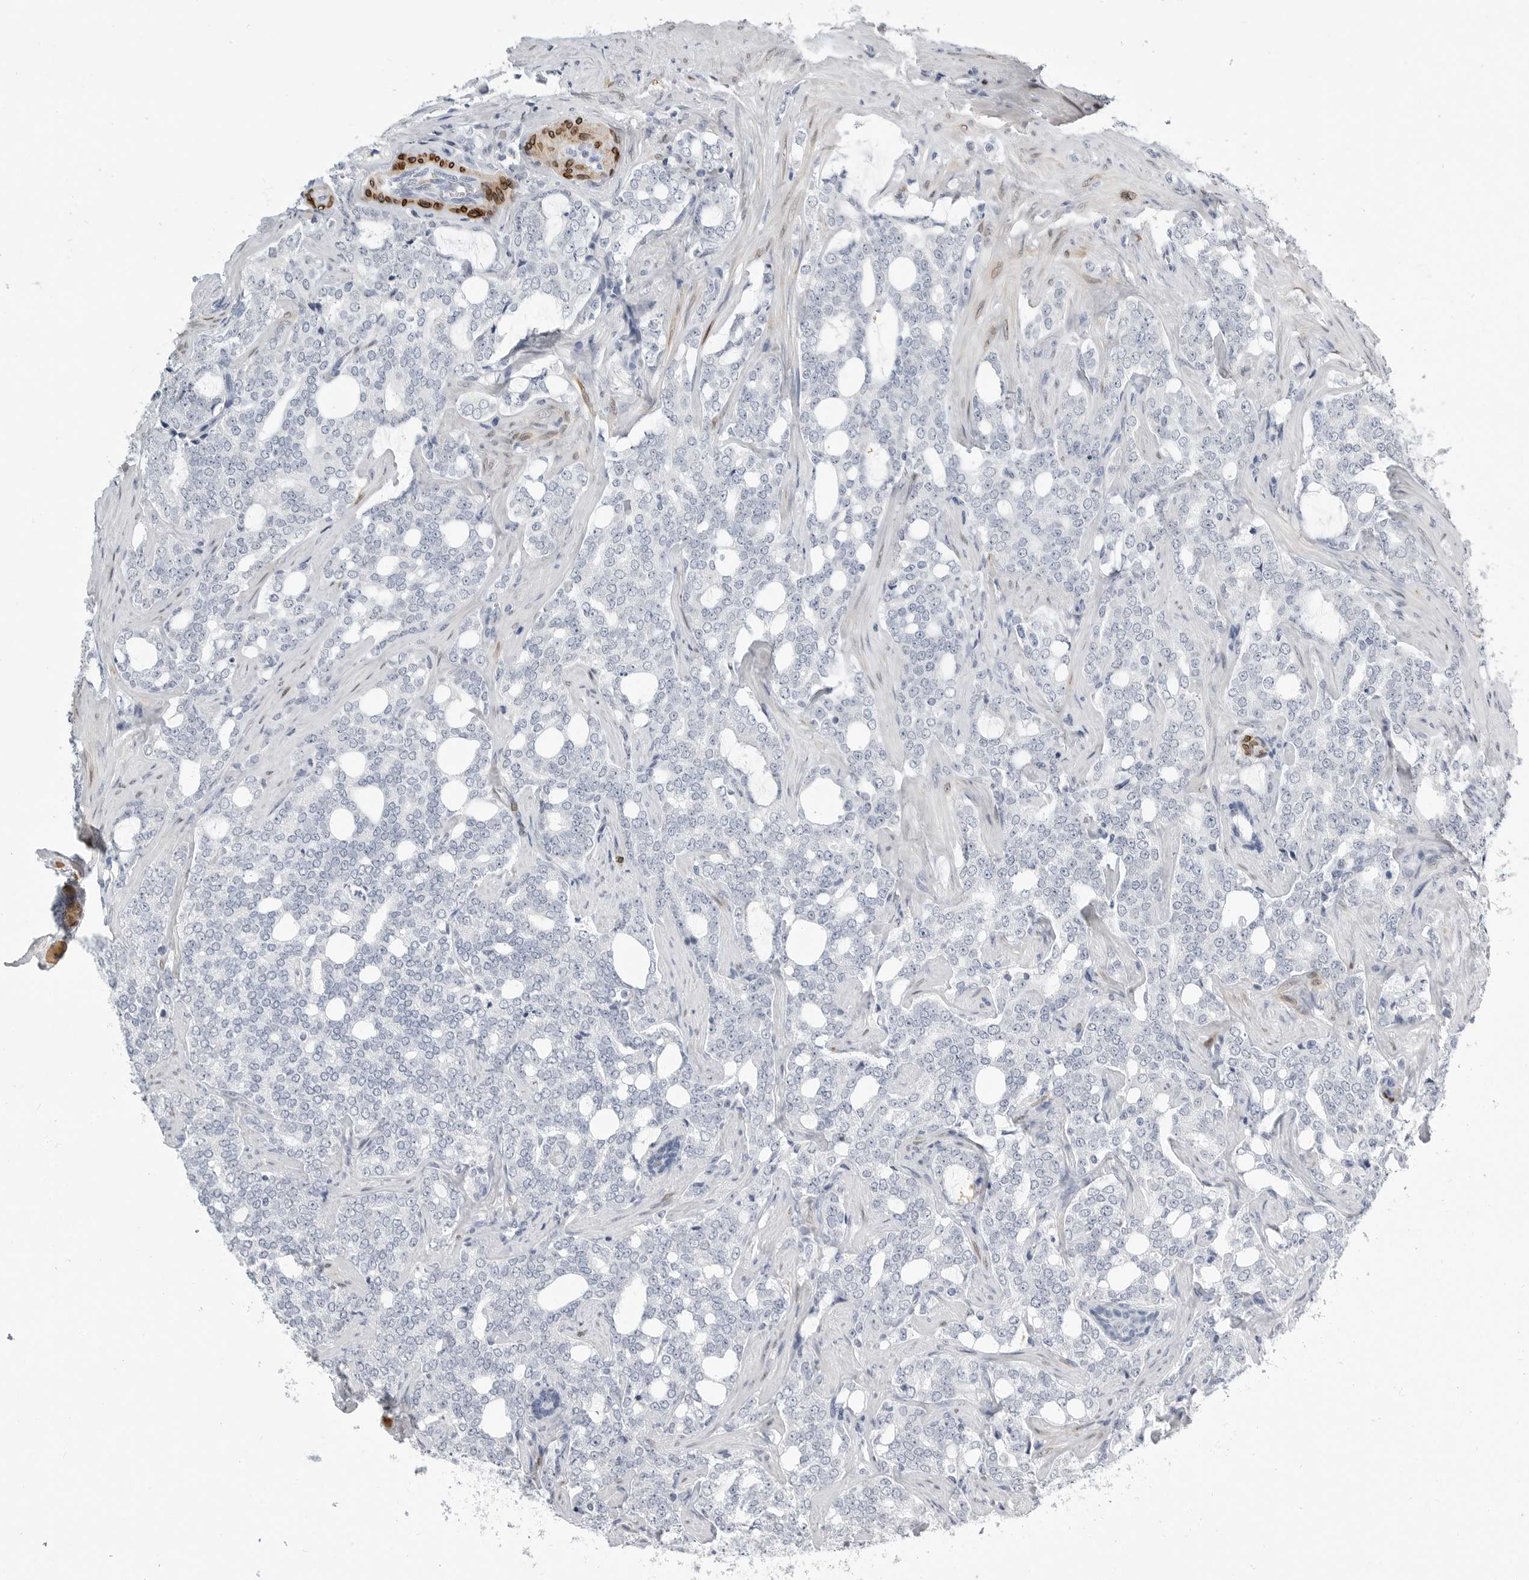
{"staining": {"intensity": "negative", "quantity": "none", "location": "none"}, "tissue": "prostate cancer", "cell_type": "Tumor cells", "image_type": "cancer", "snomed": [{"axis": "morphology", "description": "Adenocarcinoma, High grade"}, {"axis": "topography", "description": "Prostate"}], "caption": "The histopathology image exhibits no significant expression in tumor cells of adenocarcinoma (high-grade) (prostate). (DAB immunohistochemistry visualized using brightfield microscopy, high magnification).", "gene": "PLN", "patient": {"sex": "male", "age": 64}}